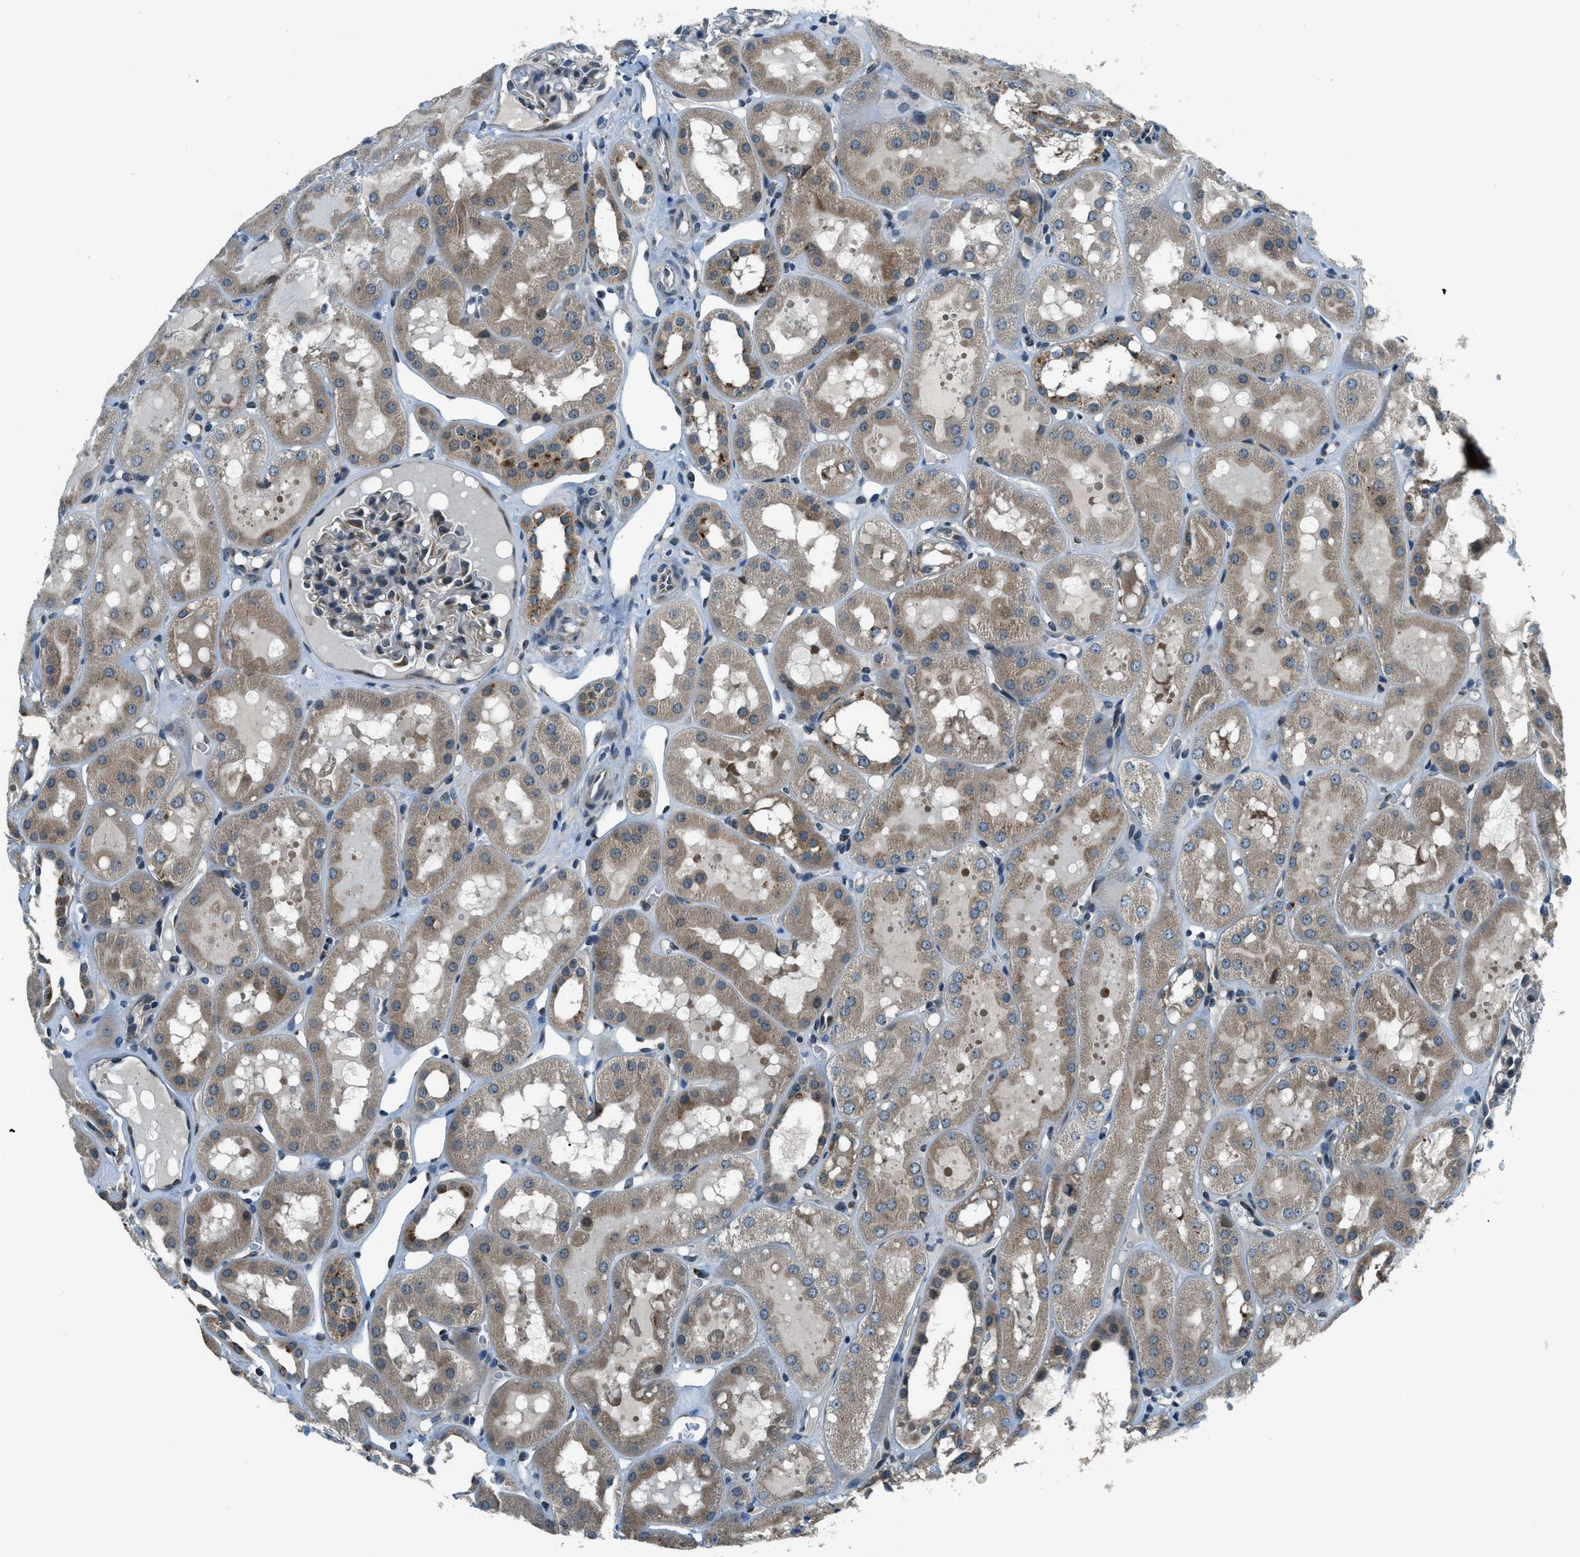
{"staining": {"intensity": "weak", "quantity": "<25%", "location": "cytoplasmic/membranous"}, "tissue": "kidney", "cell_type": "Cells in glomeruli", "image_type": "normal", "snomed": [{"axis": "morphology", "description": "Normal tissue, NOS"}, {"axis": "topography", "description": "Kidney"}, {"axis": "topography", "description": "Urinary bladder"}], "caption": "Photomicrograph shows no protein staining in cells in glomeruli of unremarkable kidney.", "gene": "GINM1", "patient": {"sex": "male", "age": 16}}